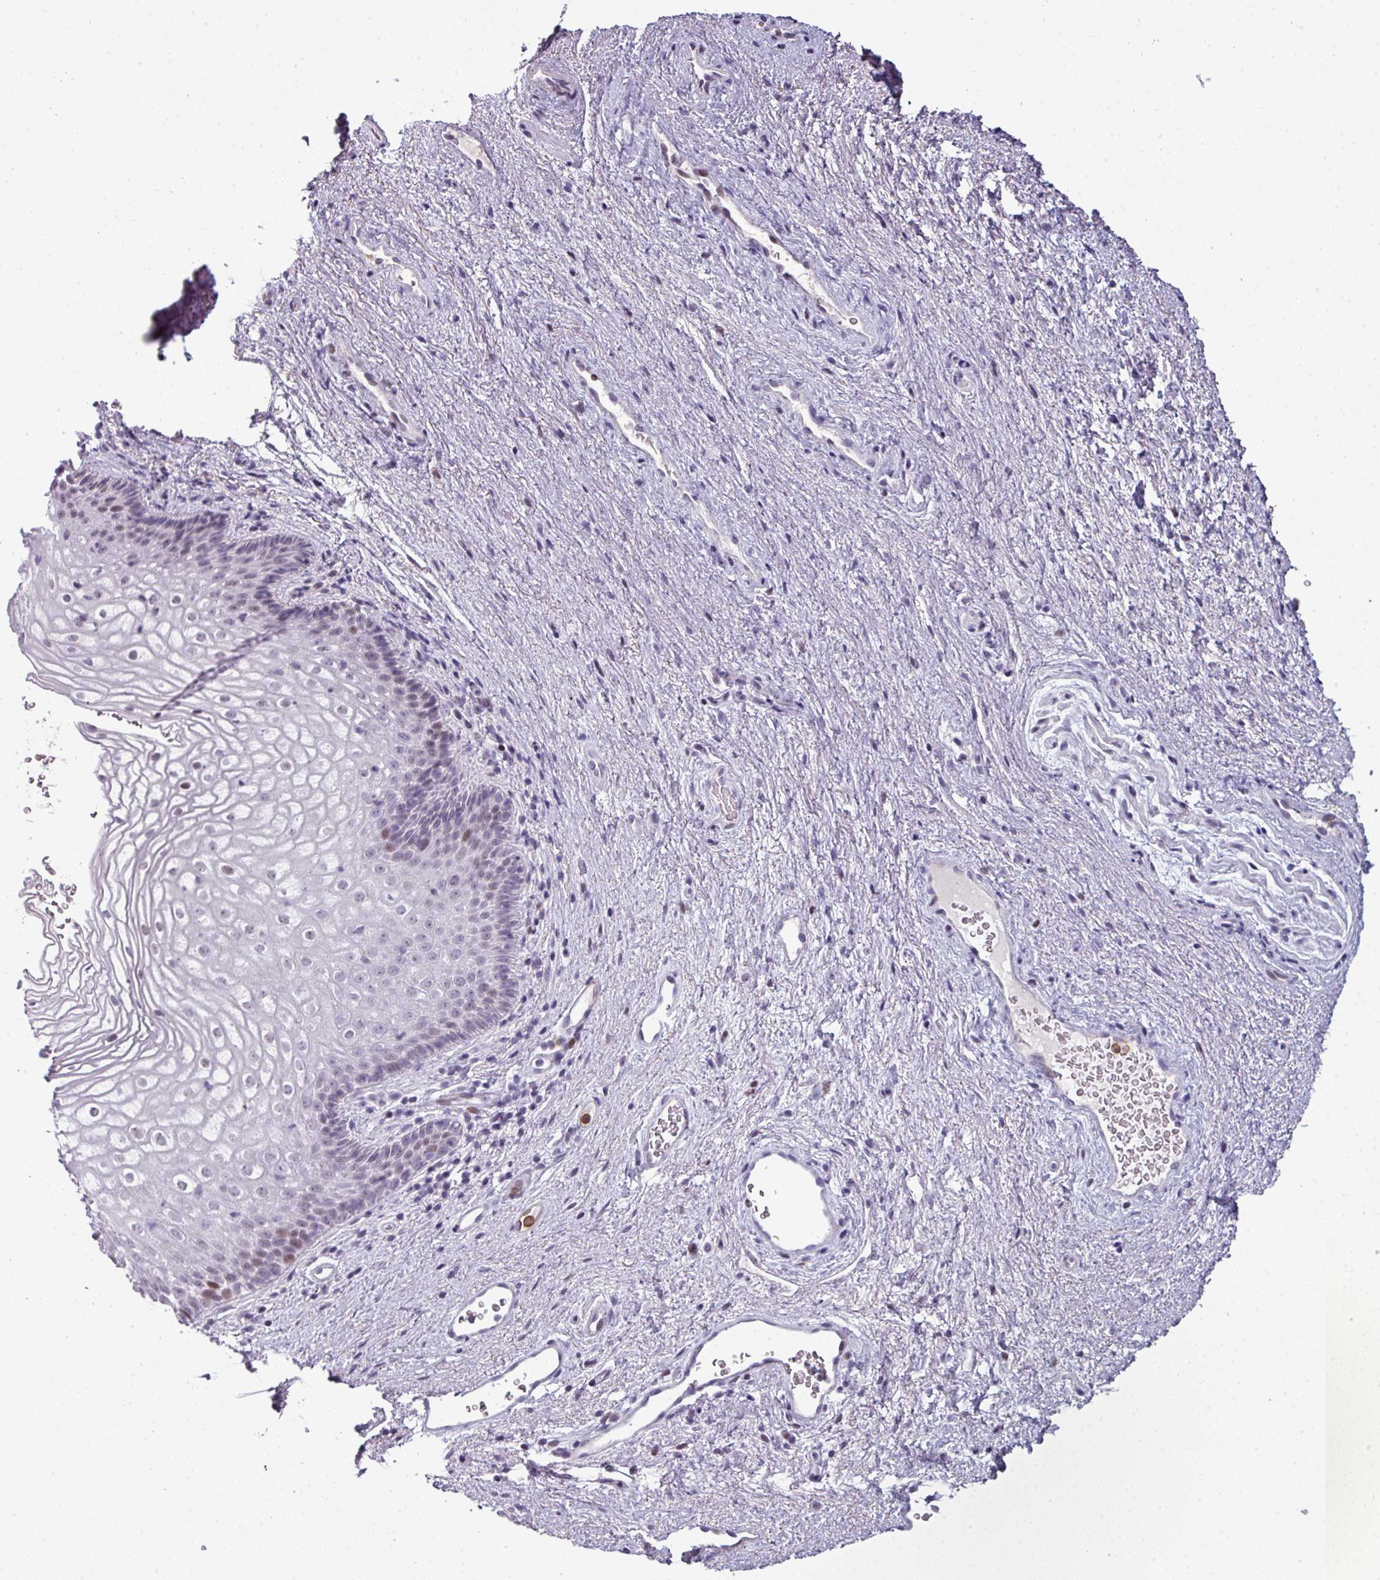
{"staining": {"intensity": "moderate", "quantity": "<25%", "location": "nuclear"}, "tissue": "vagina", "cell_type": "Squamous epithelial cells", "image_type": "normal", "snomed": [{"axis": "morphology", "description": "Normal tissue, NOS"}, {"axis": "topography", "description": "Vagina"}], "caption": "About <25% of squamous epithelial cells in benign human vagina reveal moderate nuclear protein expression as visualized by brown immunohistochemical staining.", "gene": "TMEFF1", "patient": {"sex": "female", "age": 47}}